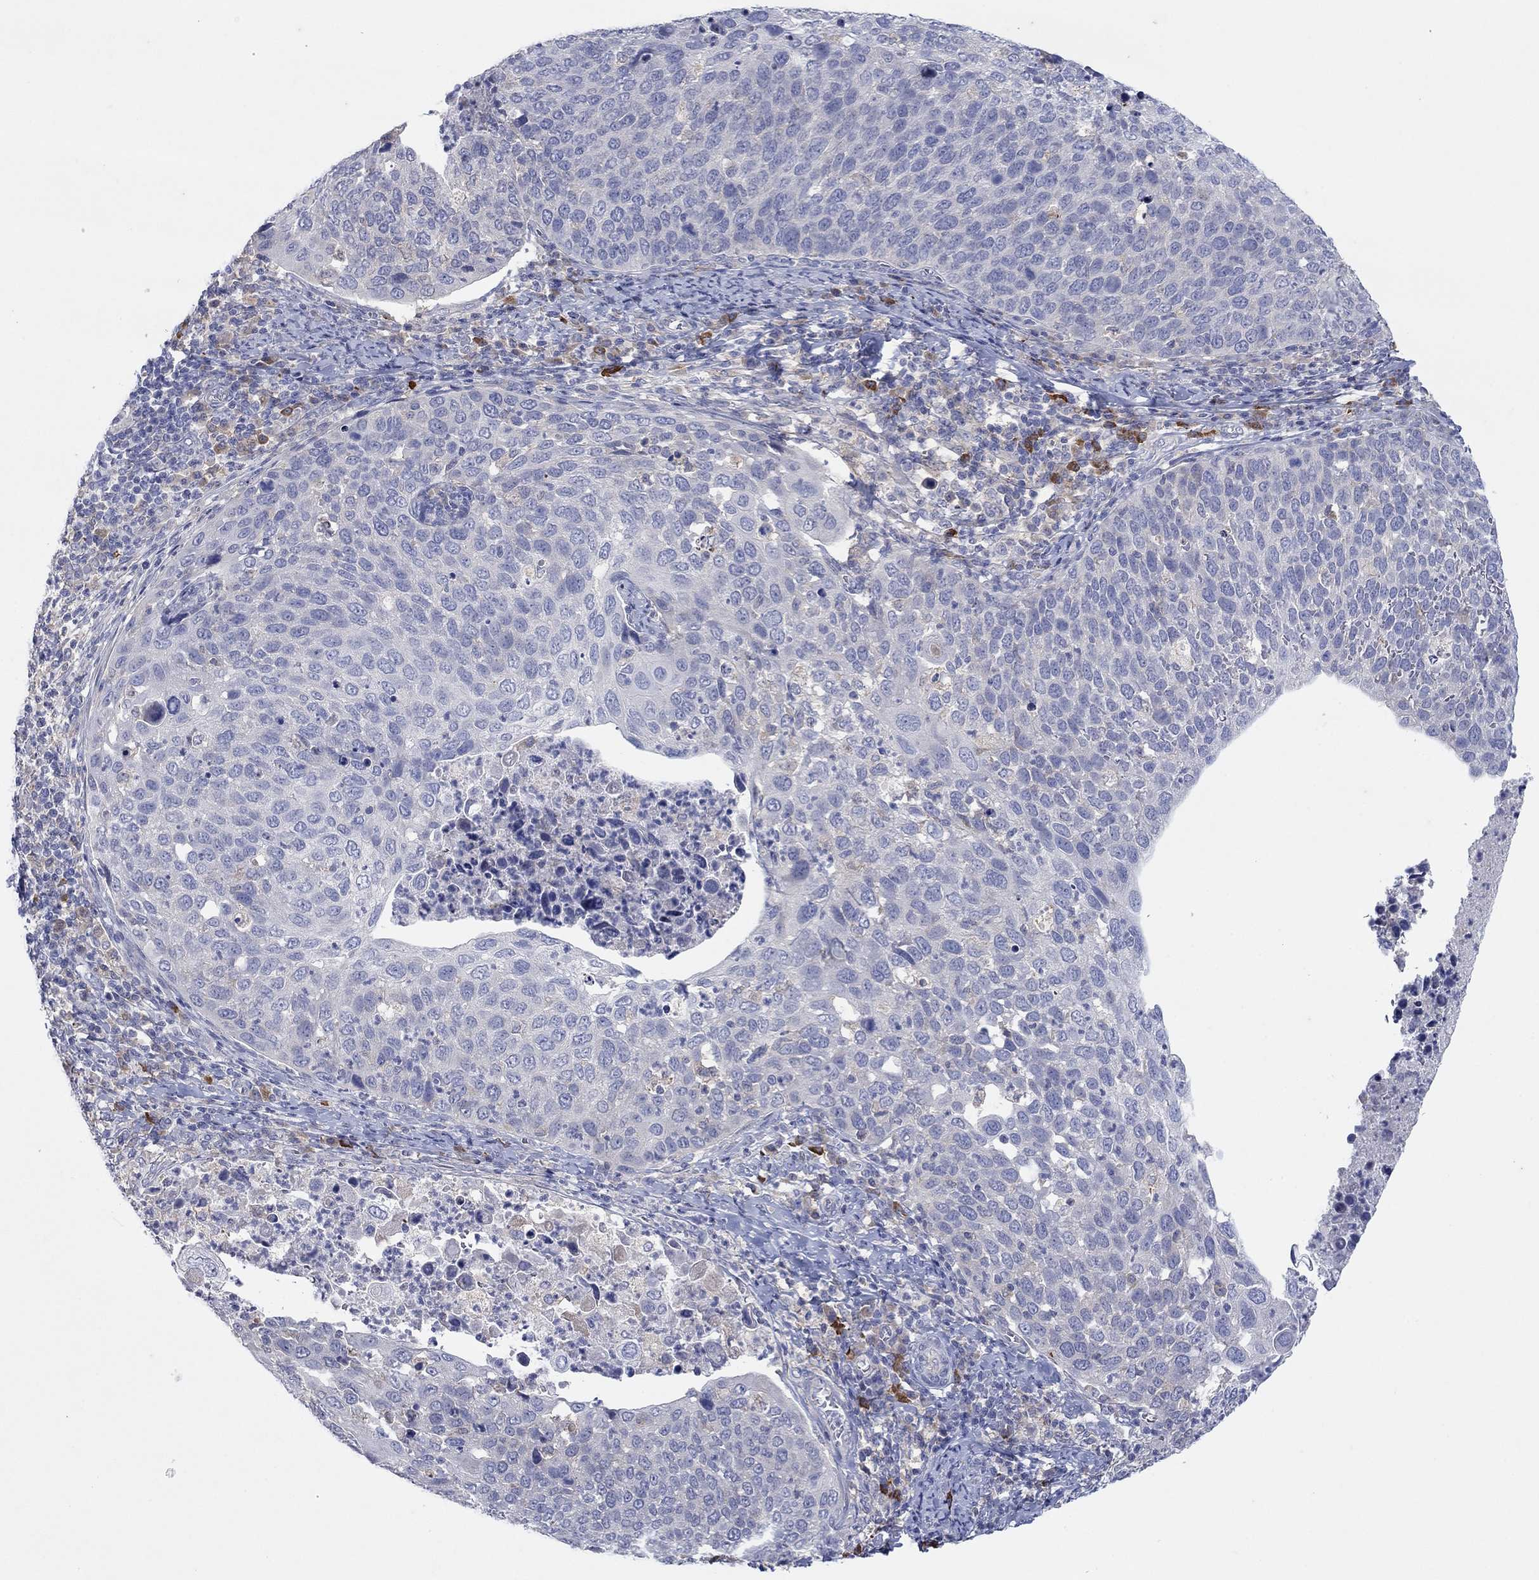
{"staining": {"intensity": "negative", "quantity": "none", "location": "none"}, "tissue": "cervical cancer", "cell_type": "Tumor cells", "image_type": "cancer", "snomed": [{"axis": "morphology", "description": "Squamous cell carcinoma, NOS"}, {"axis": "topography", "description": "Cervix"}], "caption": "Immunohistochemistry (IHC) histopathology image of cervical squamous cell carcinoma stained for a protein (brown), which reveals no staining in tumor cells.", "gene": "PLCL2", "patient": {"sex": "female", "age": 54}}